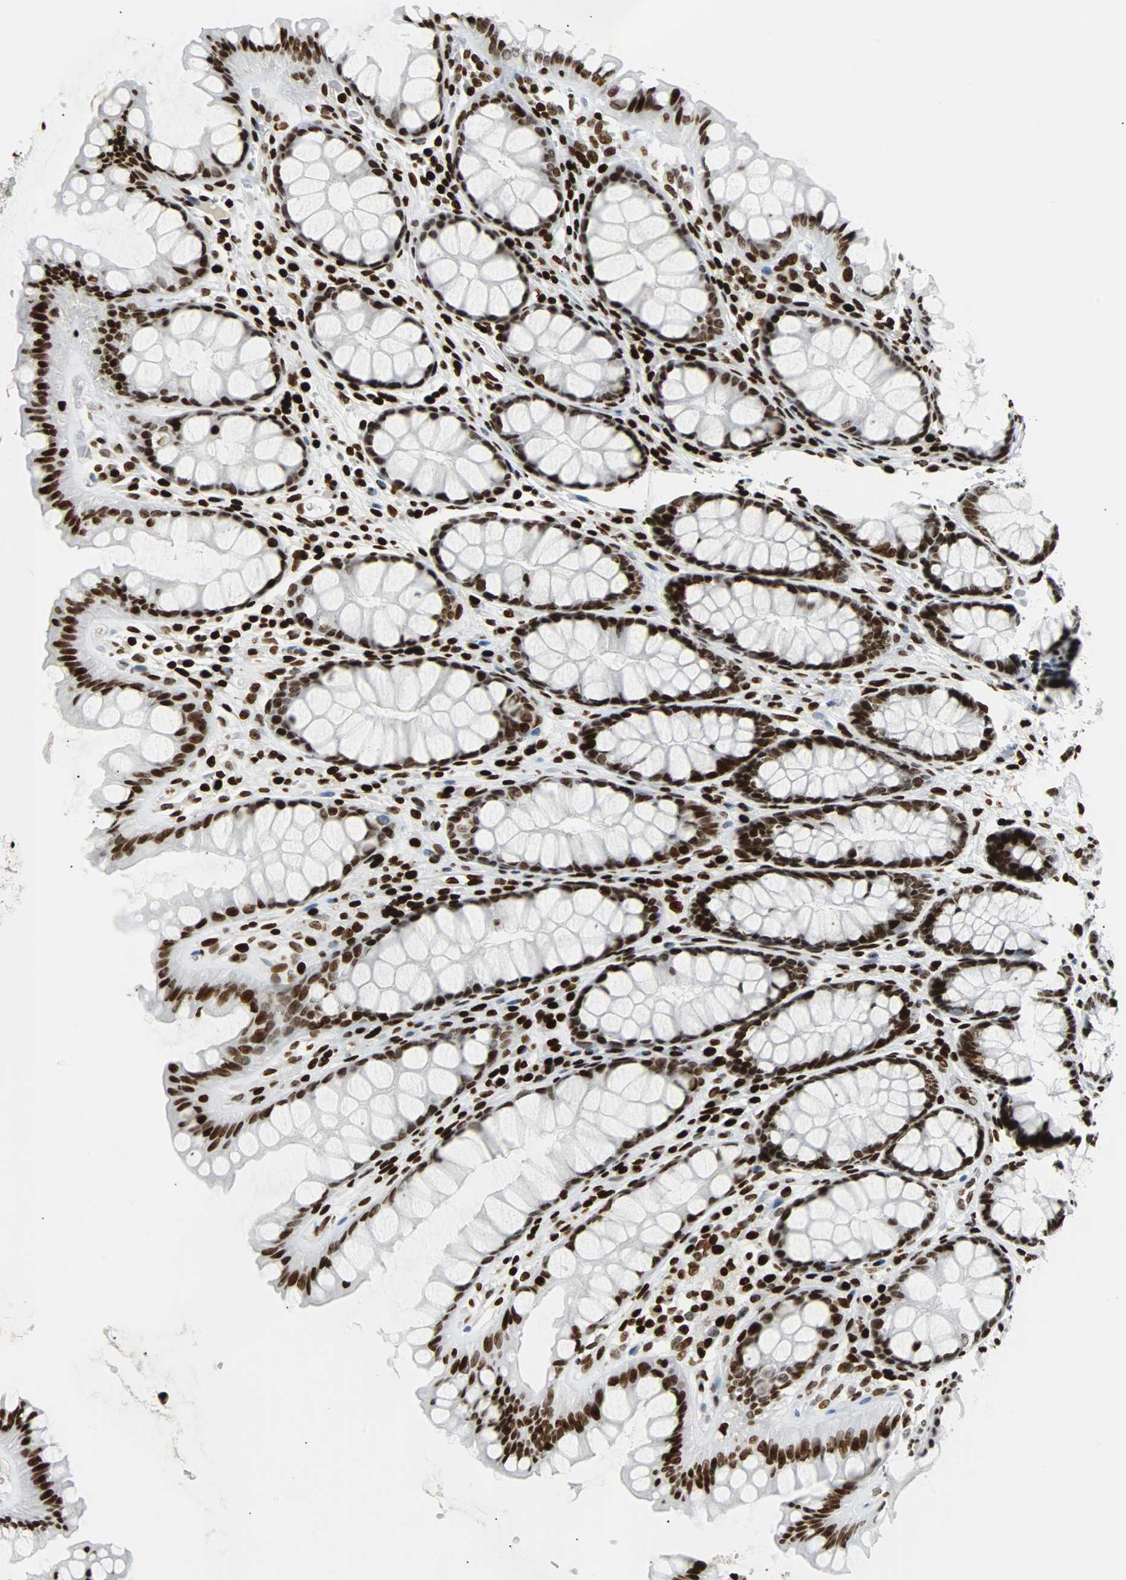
{"staining": {"intensity": "strong", "quantity": ">75%", "location": "nuclear"}, "tissue": "colon", "cell_type": "Endothelial cells", "image_type": "normal", "snomed": [{"axis": "morphology", "description": "Normal tissue, NOS"}, {"axis": "topography", "description": "Colon"}], "caption": "Protein expression analysis of normal colon shows strong nuclear expression in approximately >75% of endothelial cells. The protein is shown in brown color, while the nuclei are stained blue.", "gene": "ZNF131", "patient": {"sex": "female", "age": 55}}